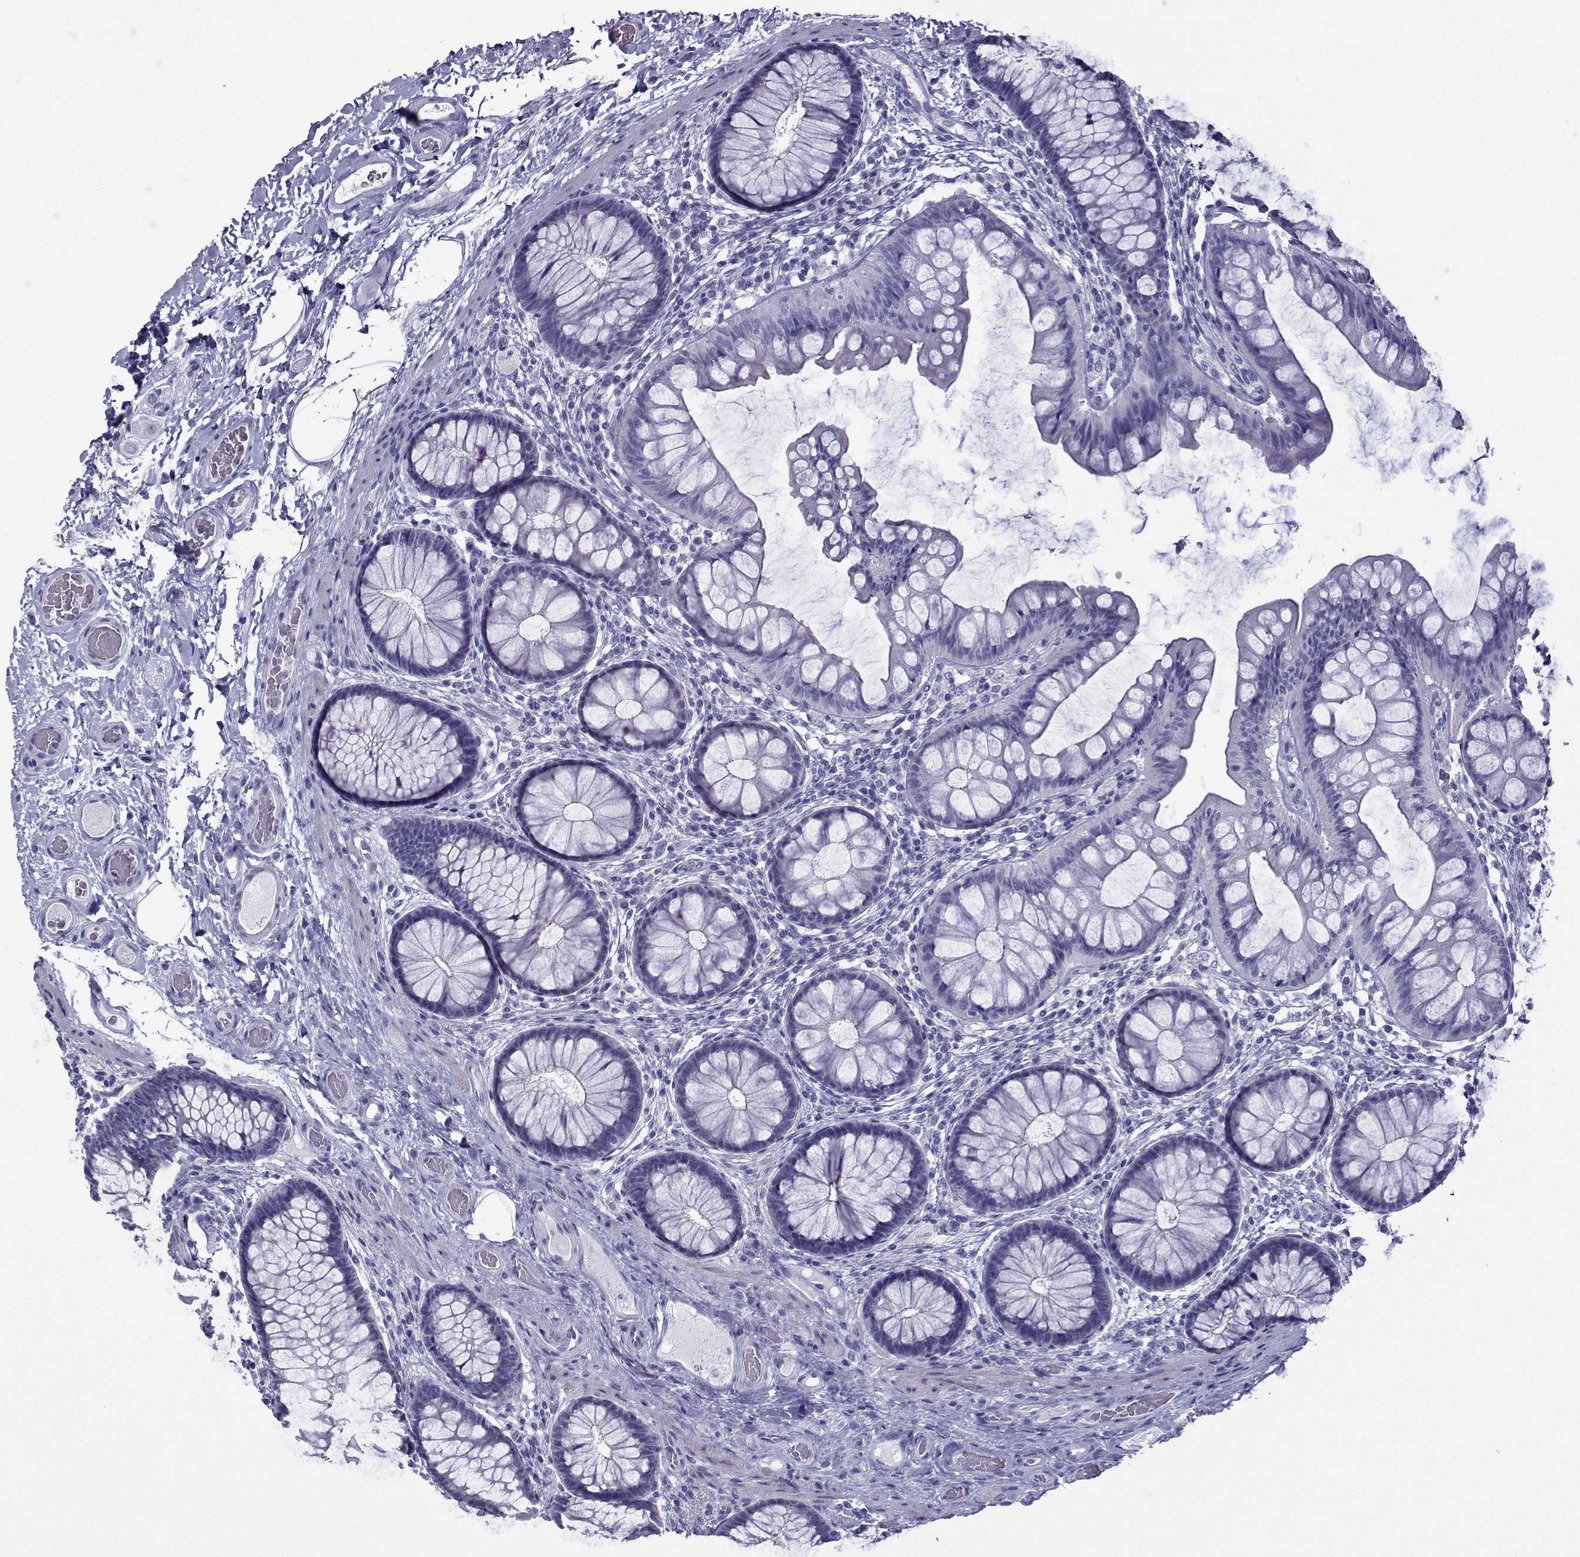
{"staining": {"intensity": "negative", "quantity": "none", "location": "none"}, "tissue": "colon", "cell_type": "Endothelial cells", "image_type": "normal", "snomed": [{"axis": "morphology", "description": "Normal tissue, NOS"}, {"axis": "topography", "description": "Colon"}], "caption": "Endothelial cells show no significant positivity in unremarkable colon.", "gene": "KIF17", "patient": {"sex": "female", "age": 65}}